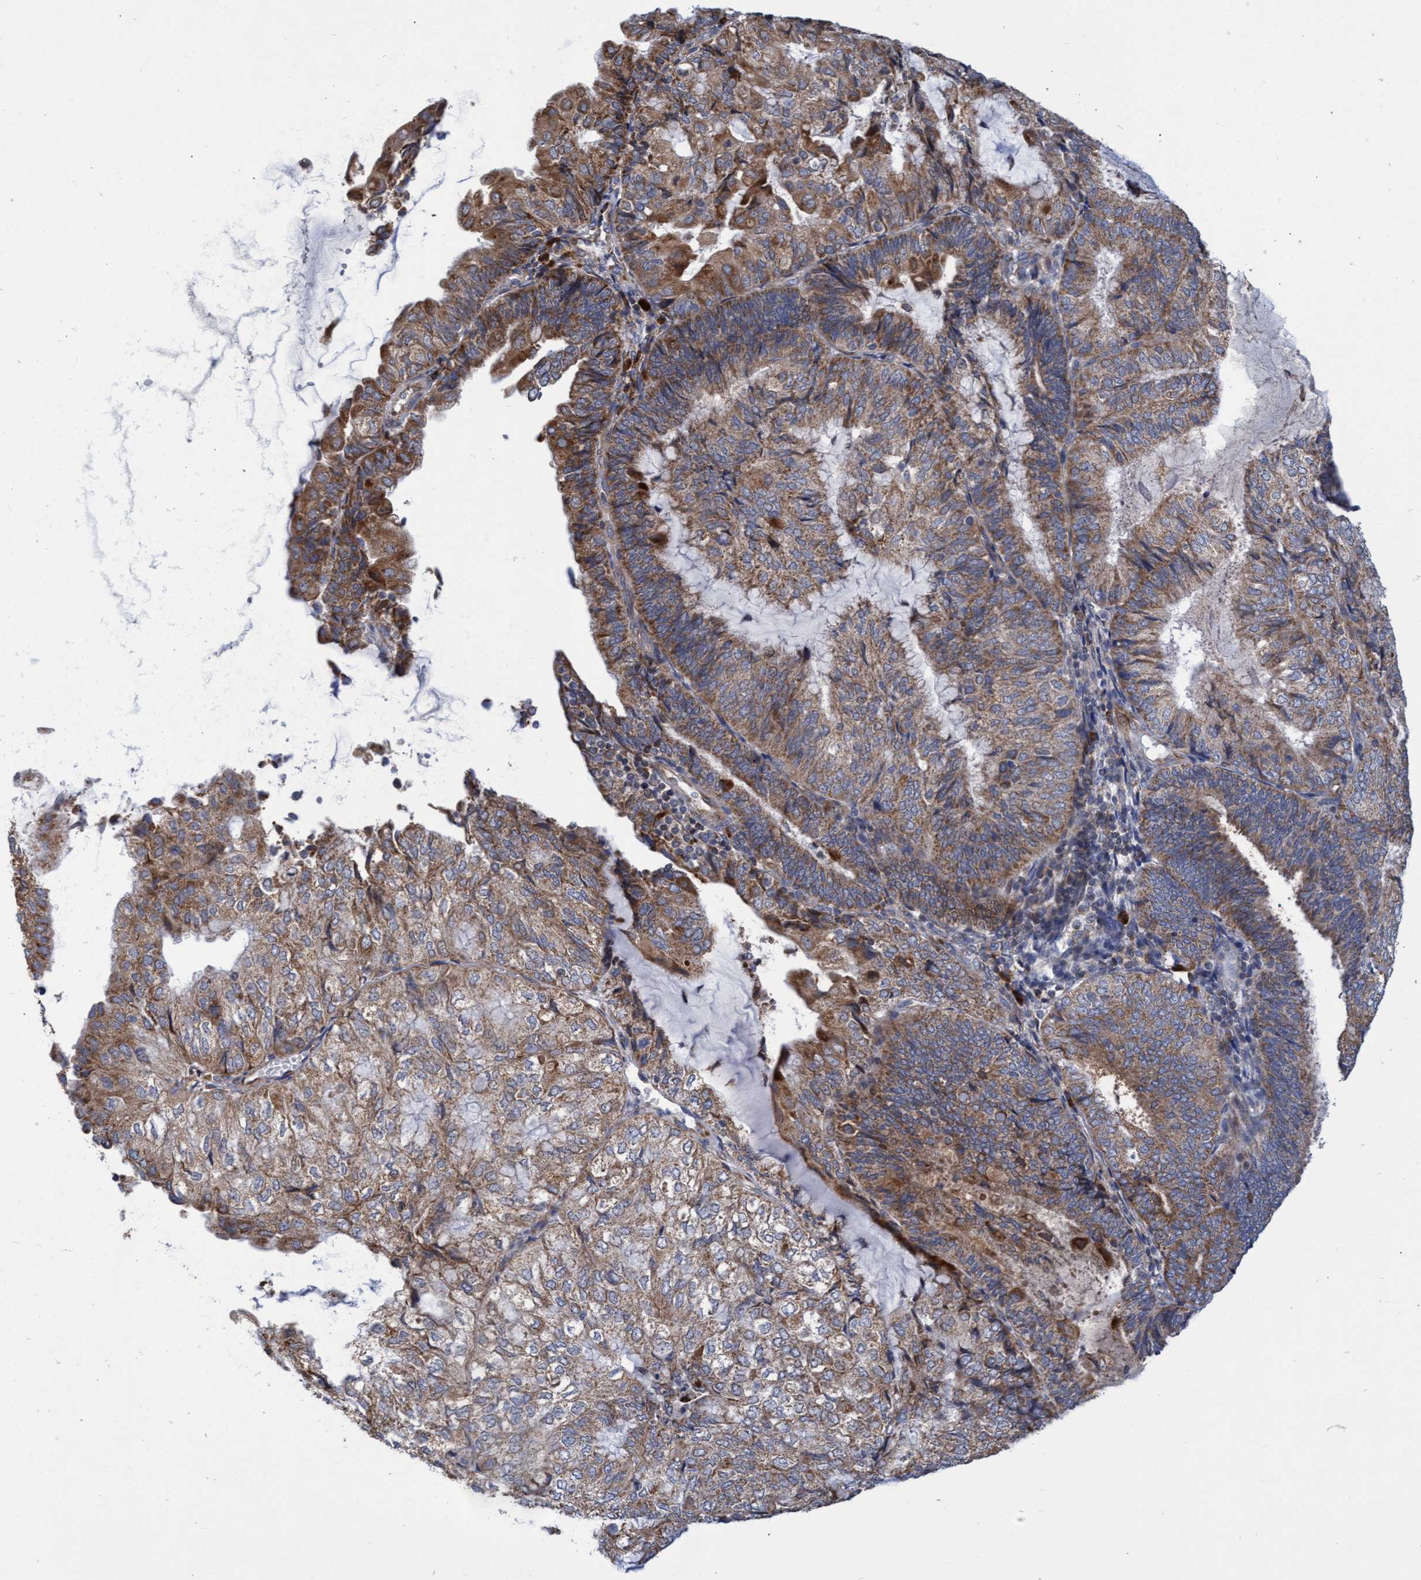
{"staining": {"intensity": "moderate", "quantity": ">75%", "location": "cytoplasmic/membranous"}, "tissue": "endometrial cancer", "cell_type": "Tumor cells", "image_type": "cancer", "snomed": [{"axis": "morphology", "description": "Adenocarcinoma, NOS"}, {"axis": "topography", "description": "Endometrium"}], "caption": "Approximately >75% of tumor cells in human adenocarcinoma (endometrial) exhibit moderate cytoplasmic/membranous protein staining as visualized by brown immunohistochemical staining.", "gene": "NAT16", "patient": {"sex": "female", "age": 81}}